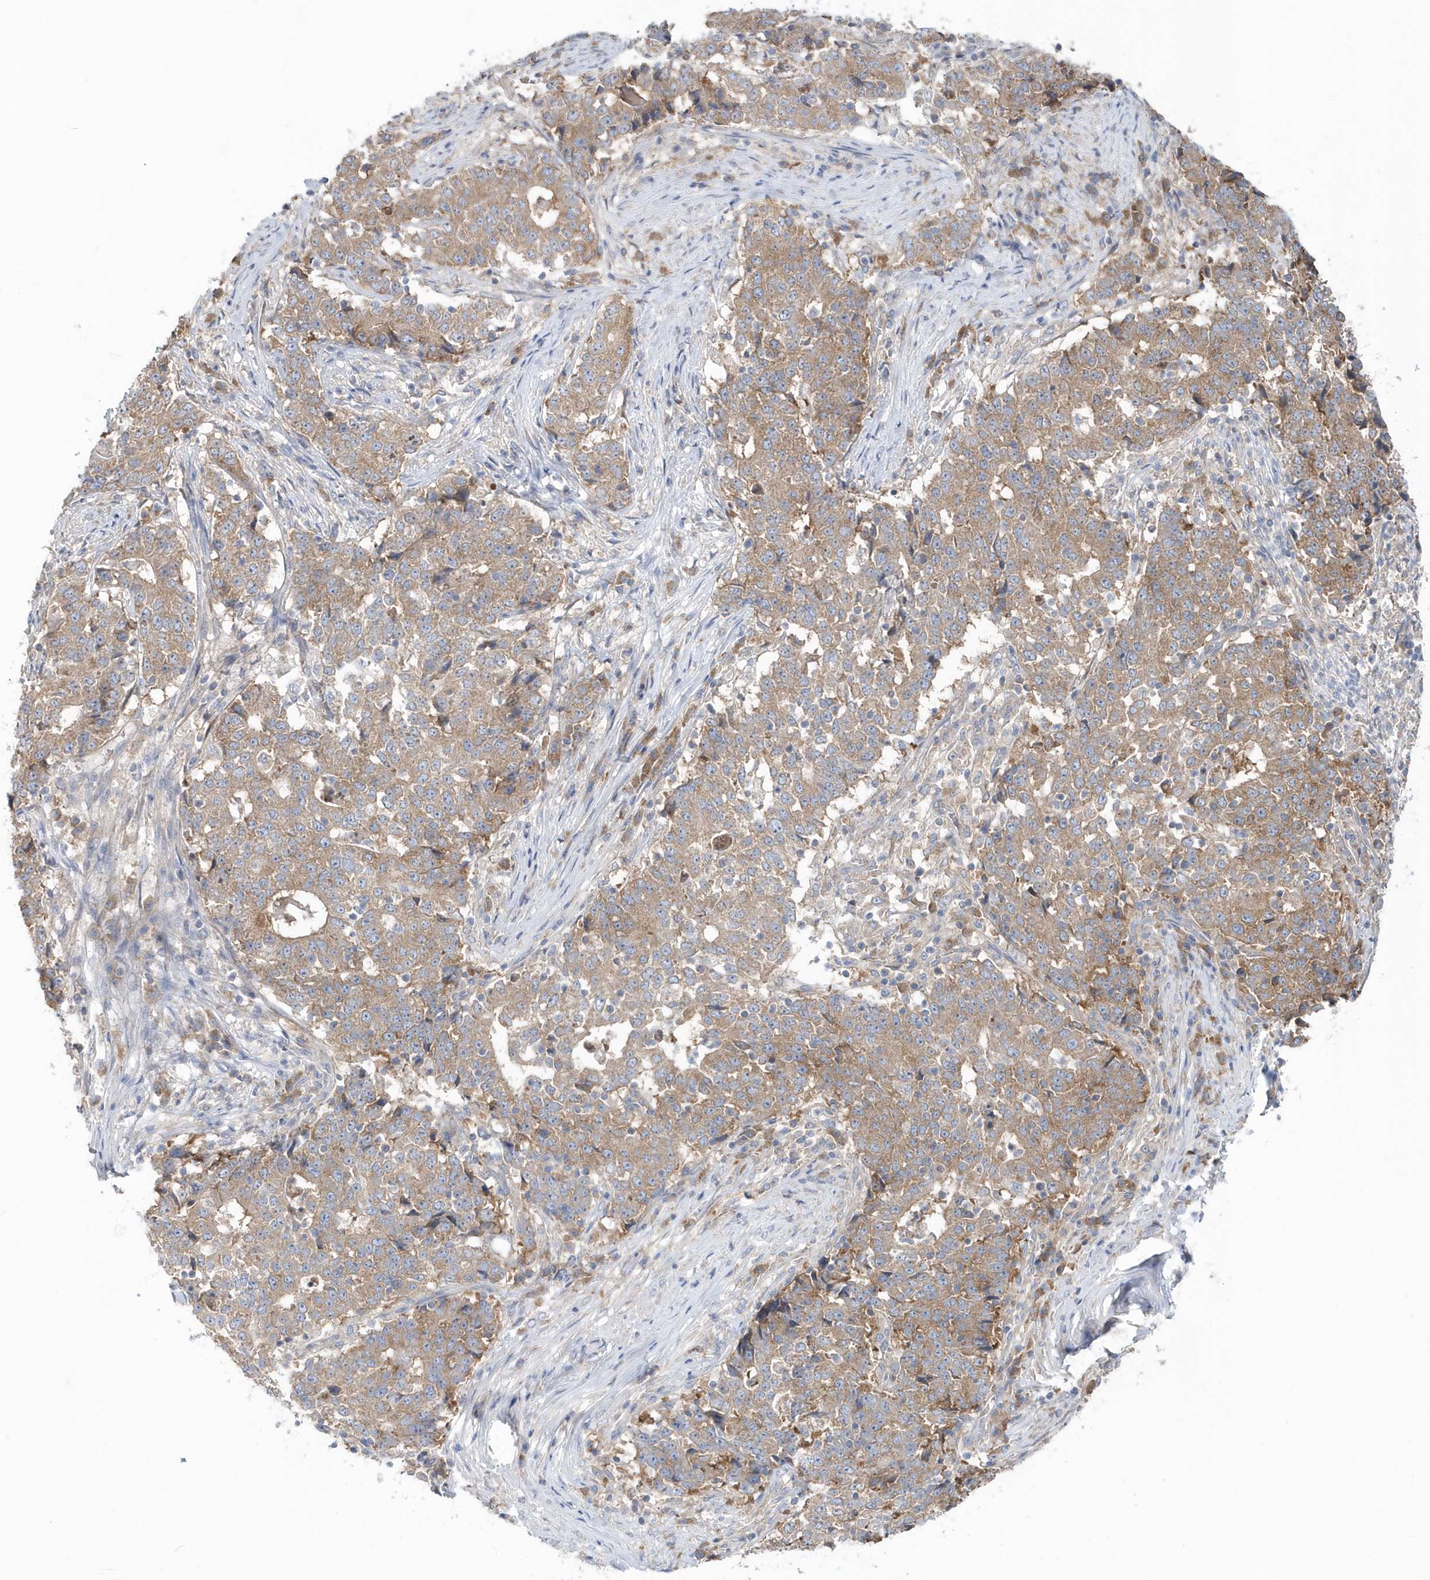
{"staining": {"intensity": "moderate", "quantity": ">75%", "location": "cytoplasmic/membranous"}, "tissue": "stomach cancer", "cell_type": "Tumor cells", "image_type": "cancer", "snomed": [{"axis": "morphology", "description": "Adenocarcinoma, NOS"}, {"axis": "topography", "description": "Stomach"}], "caption": "High-power microscopy captured an immunohistochemistry micrograph of adenocarcinoma (stomach), revealing moderate cytoplasmic/membranous expression in approximately >75% of tumor cells.", "gene": "EIF3C", "patient": {"sex": "male", "age": 59}}